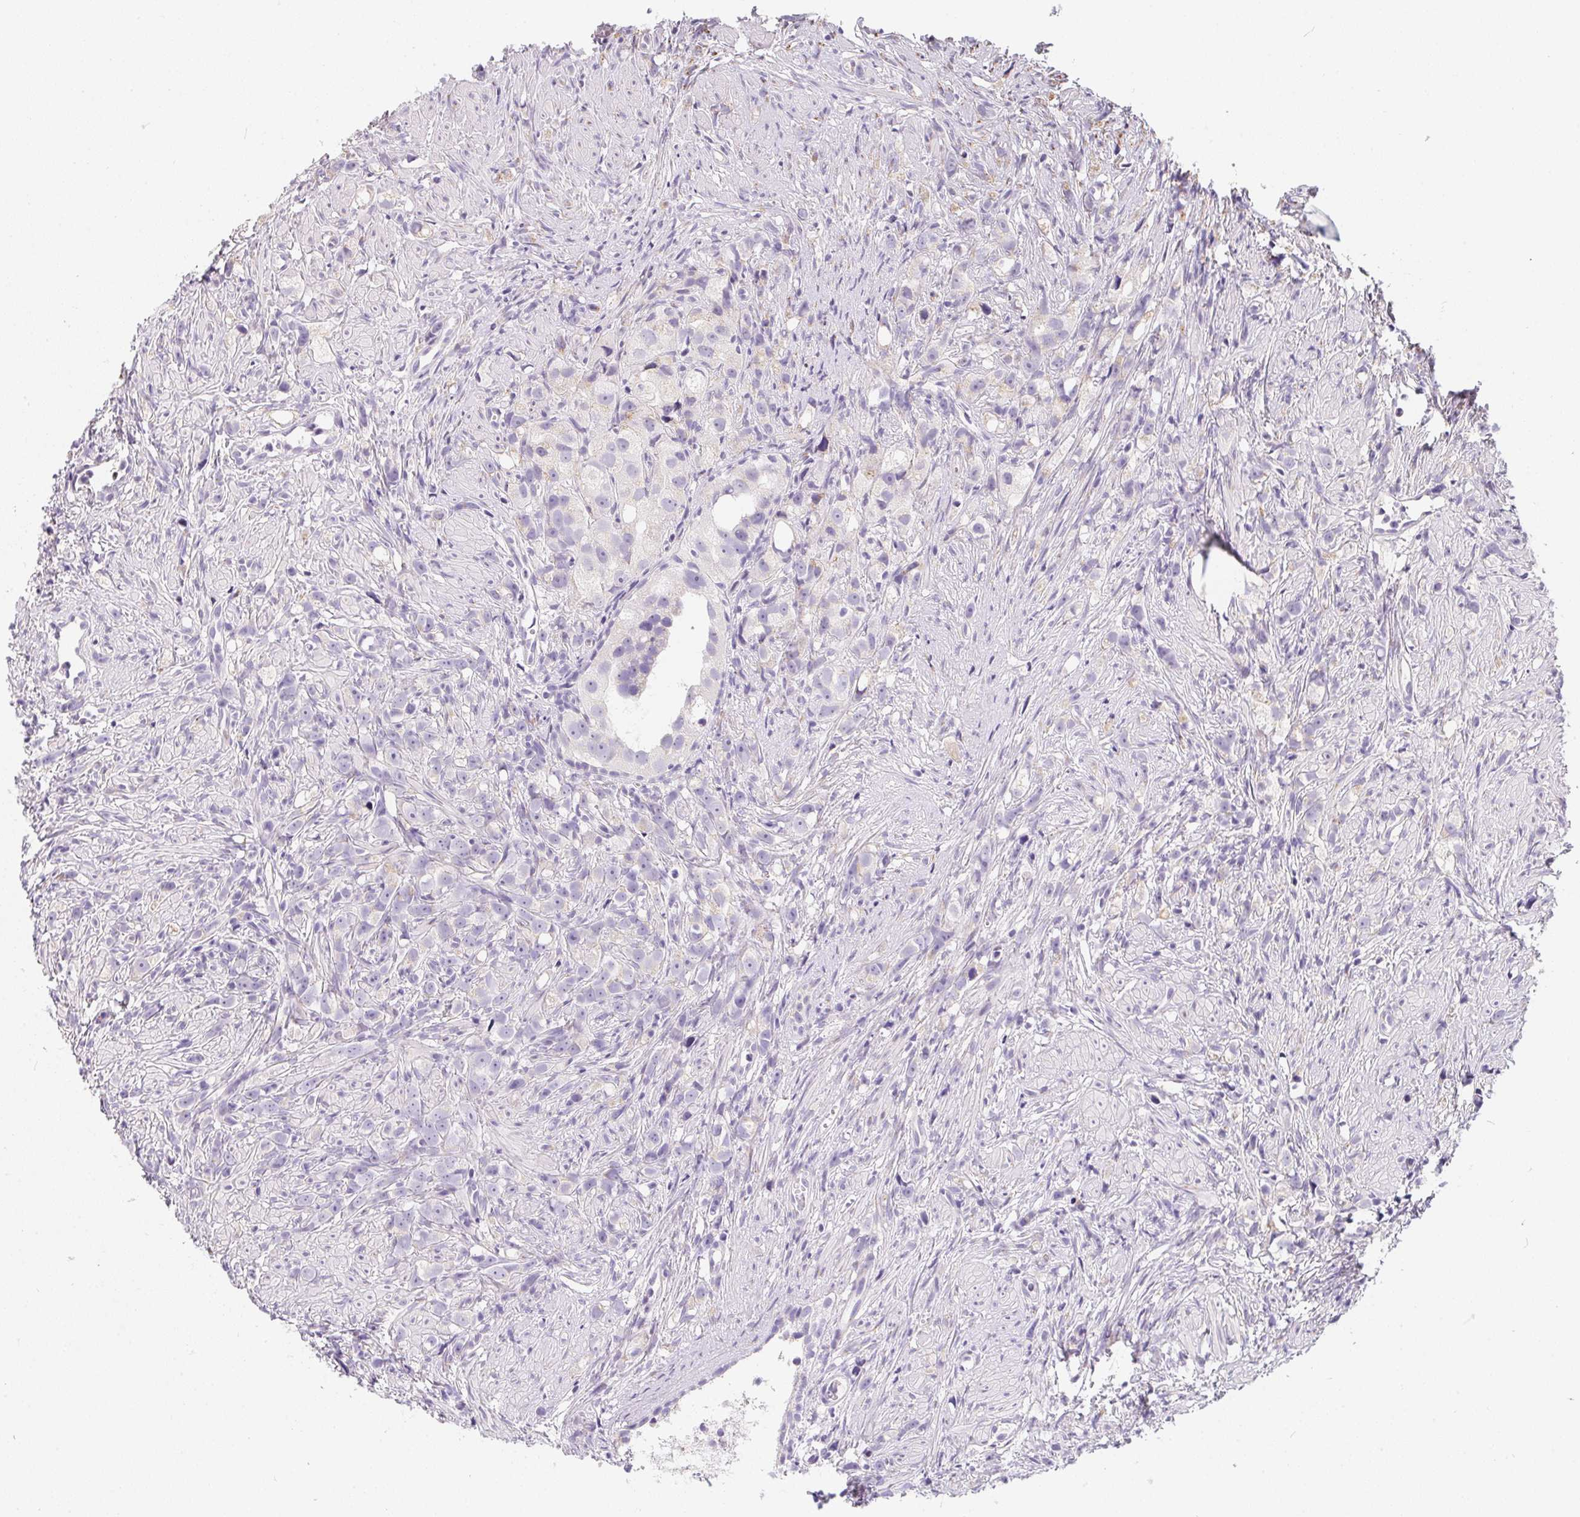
{"staining": {"intensity": "negative", "quantity": "none", "location": "none"}, "tissue": "prostate cancer", "cell_type": "Tumor cells", "image_type": "cancer", "snomed": [{"axis": "morphology", "description": "Adenocarcinoma, High grade"}, {"axis": "topography", "description": "Prostate"}], "caption": "This is a photomicrograph of immunohistochemistry staining of prostate adenocarcinoma (high-grade), which shows no expression in tumor cells. (DAB immunohistochemistry visualized using brightfield microscopy, high magnification).", "gene": "MAP1A", "patient": {"sex": "male", "age": 75}}